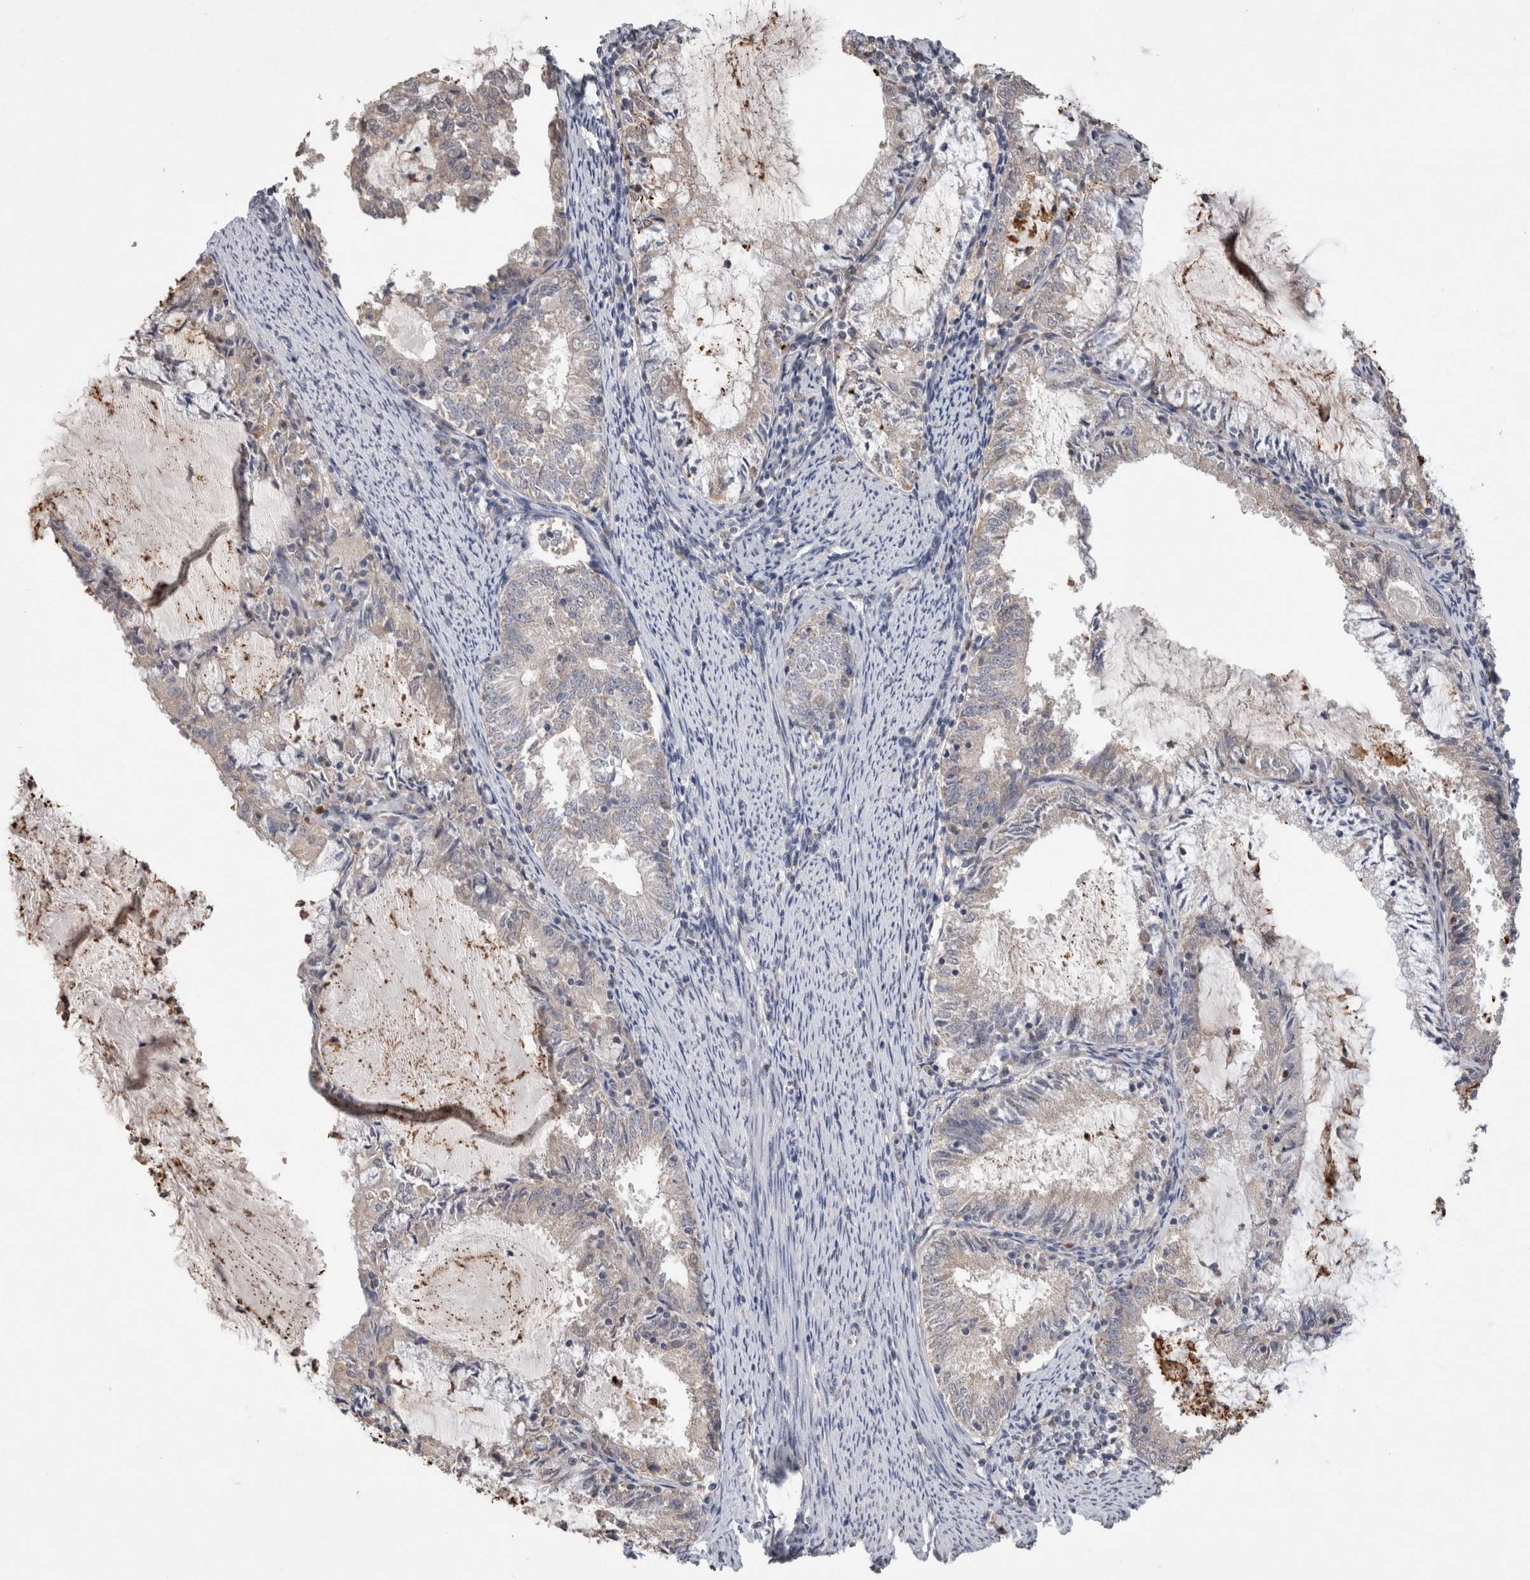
{"staining": {"intensity": "negative", "quantity": "none", "location": "none"}, "tissue": "endometrial cancer", "cell_type": "Tumor cells", "image_type": "cancer", "snomed": [{"axis": "morphology", "description": "Adenocarcinoma, NOS"}, {"axis": "topography", "description": "Endometrium"}], "caption": "DAB (3,3'-diaminobenzidine) immunohistochemical staining of endometrial cancer (adenocarcinoma) displays no significant expression in tumor cells.", "gene": "FABP7", "patient": {"sex": "female", "age": 57}}